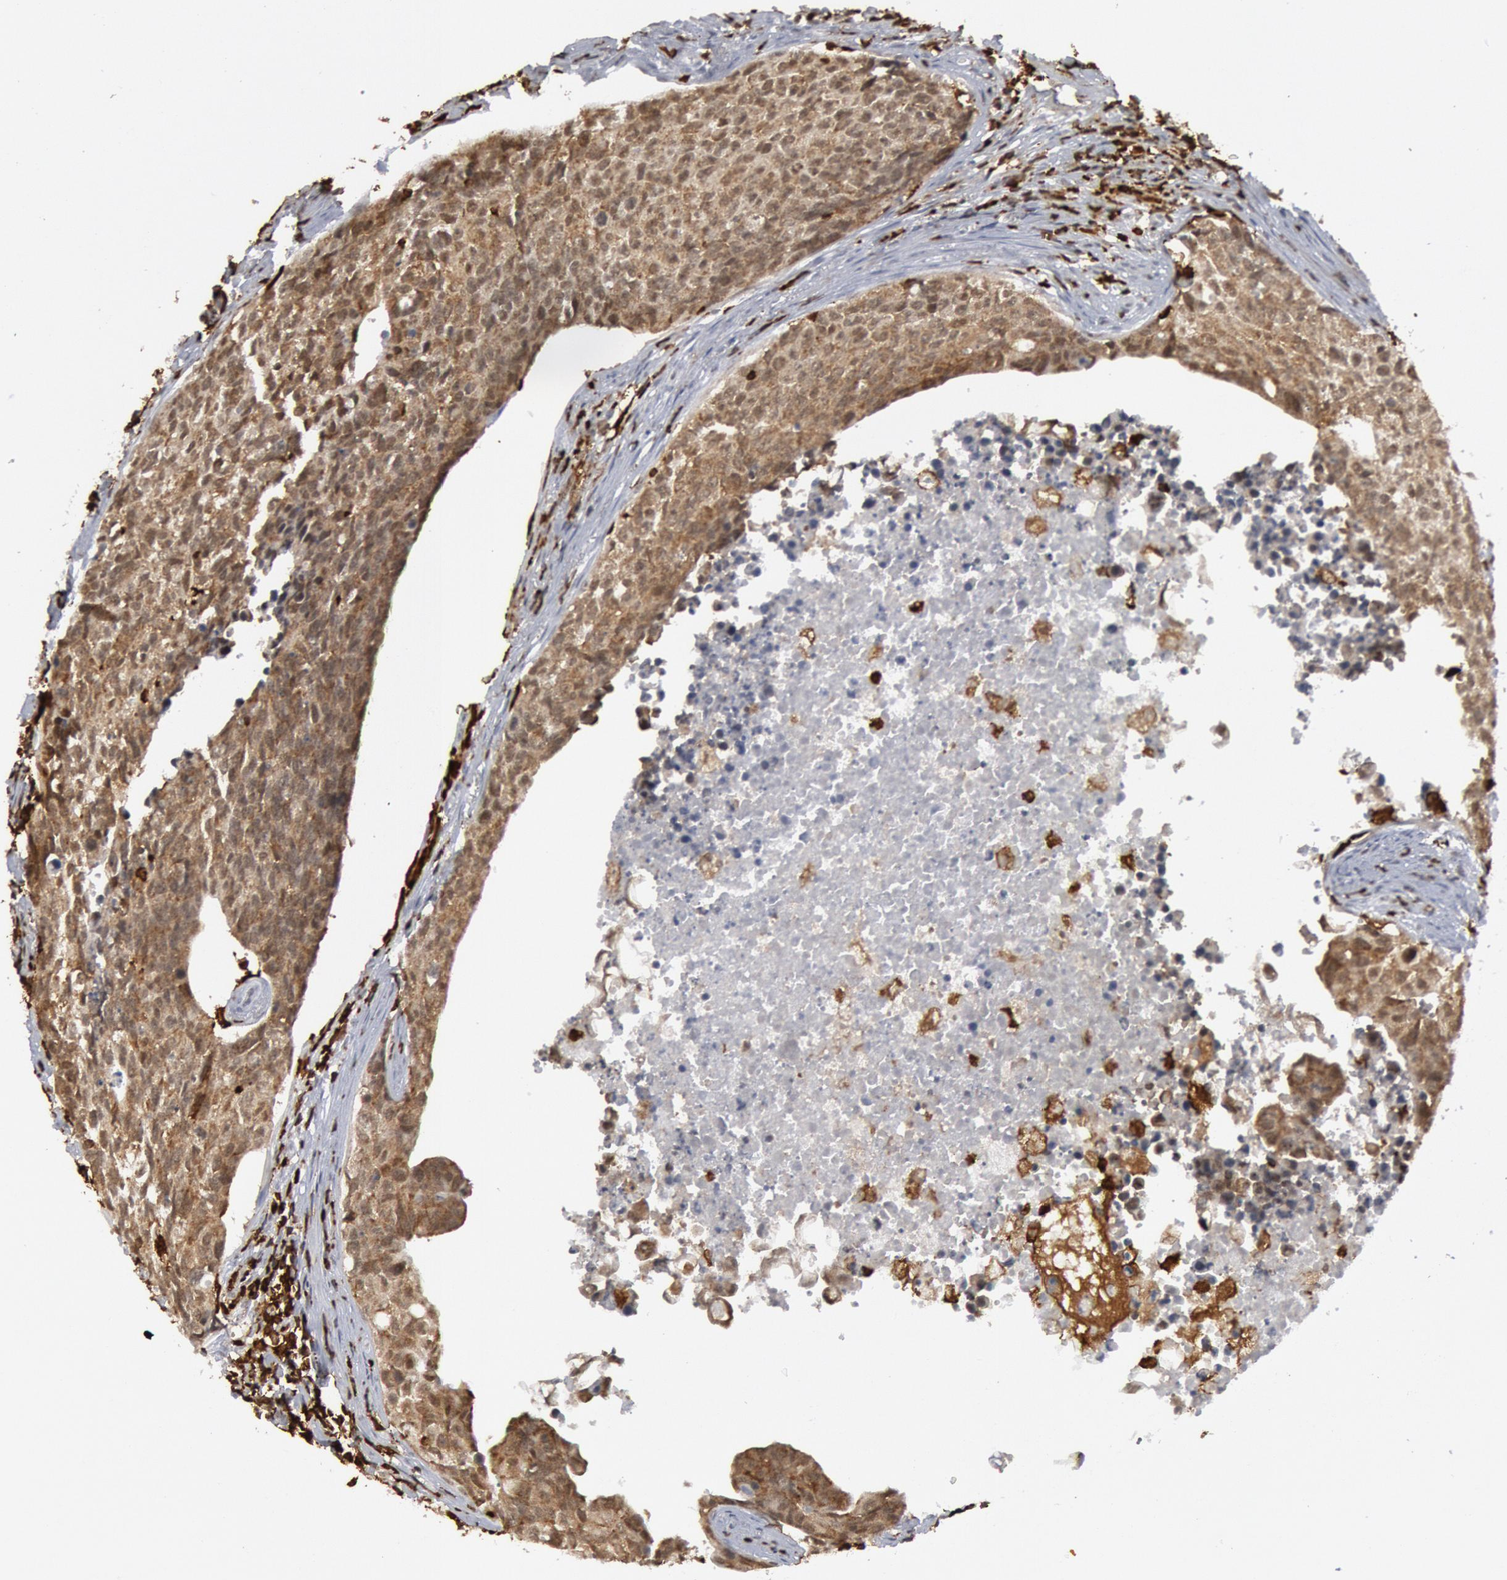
{"staining": {"intensity": "moderate", "quantity": ">75%", "location": "cytoplasmic/membranous,nuclear"}, "tissue": "urothelial cancer", "cell_type": "Tumor cells", "image_type": "cancer", "snomed": [{"axis": "morphology", "description": "Urothelial carcinoma, High grade"}, {"axis": "topography", "description": "Urinary bladder"}], "caption": "High-grade urothelial carcinoma was stained to show a protein in brown. There is medium levels of moderate cytoplasmic/membranous and nuclear positivity in about >75% of tumor cells.", "gene": "PTPN6", "patient": {"sex": "male", "age": 81}}